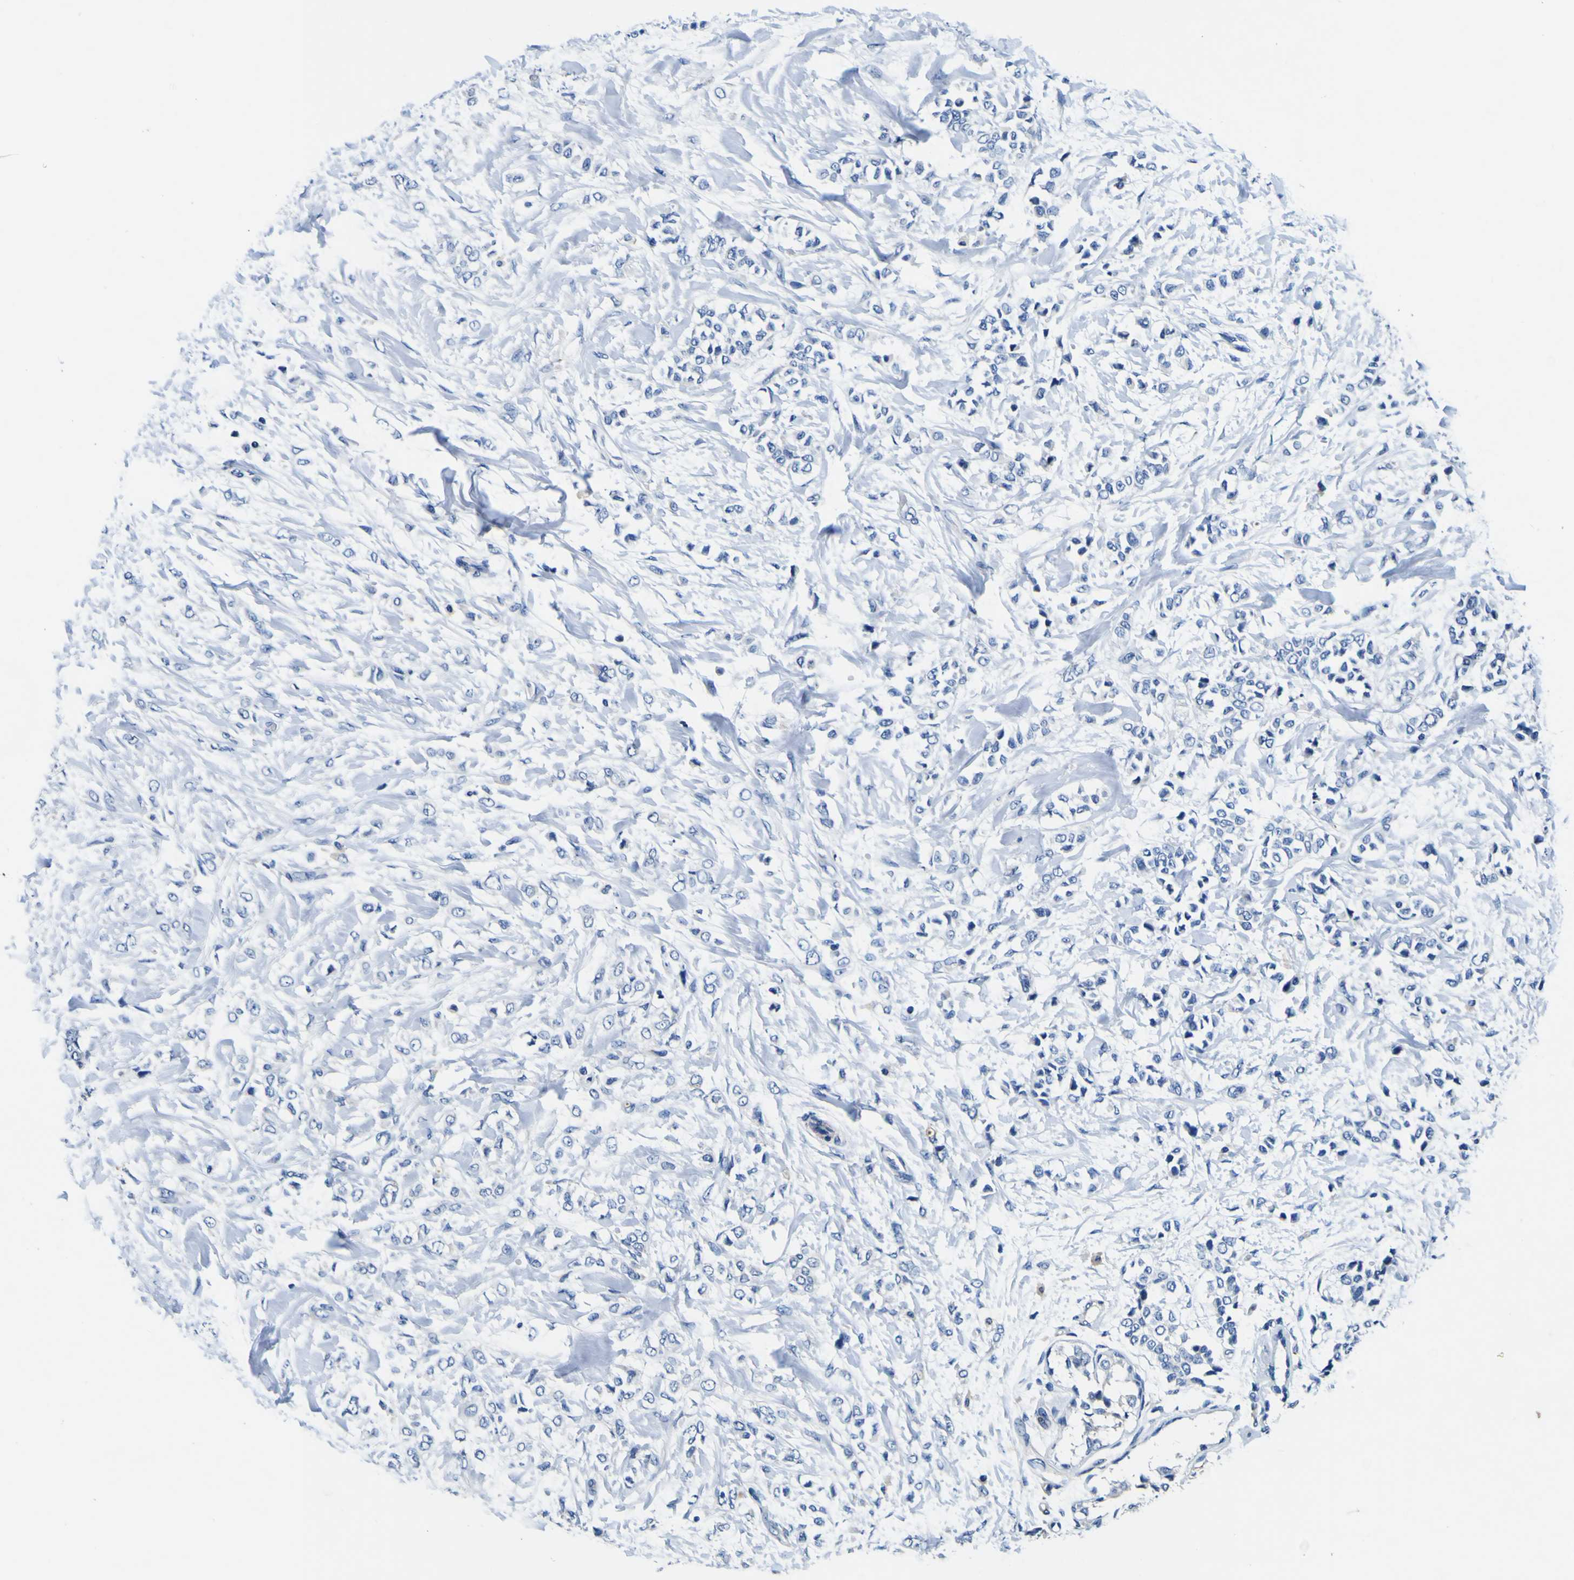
{"staining": {"intensity": "negative", "quantity": "none", "location": "none"}, "tissue": "breast cancer", "cell_type": "Tumor cells", "image_type": "cancer", "snomed": [{"axis": "morphology", "description": "Lobular carcinoma, in situ"}, {"axis": "morphology", "description": "Lobular carcinoma"}, {"axis": "topography", "description": "Breast"}], "caption": "Immunohistochemistry histopathology image of neoplastic tissue: breast cancer stained with DAB (3,3'-diaminobenzidine) exhibits no significant protein expression in tumor cells.", "gene": "AGAP3", "patient": {"sex": "female", "age": 41}}